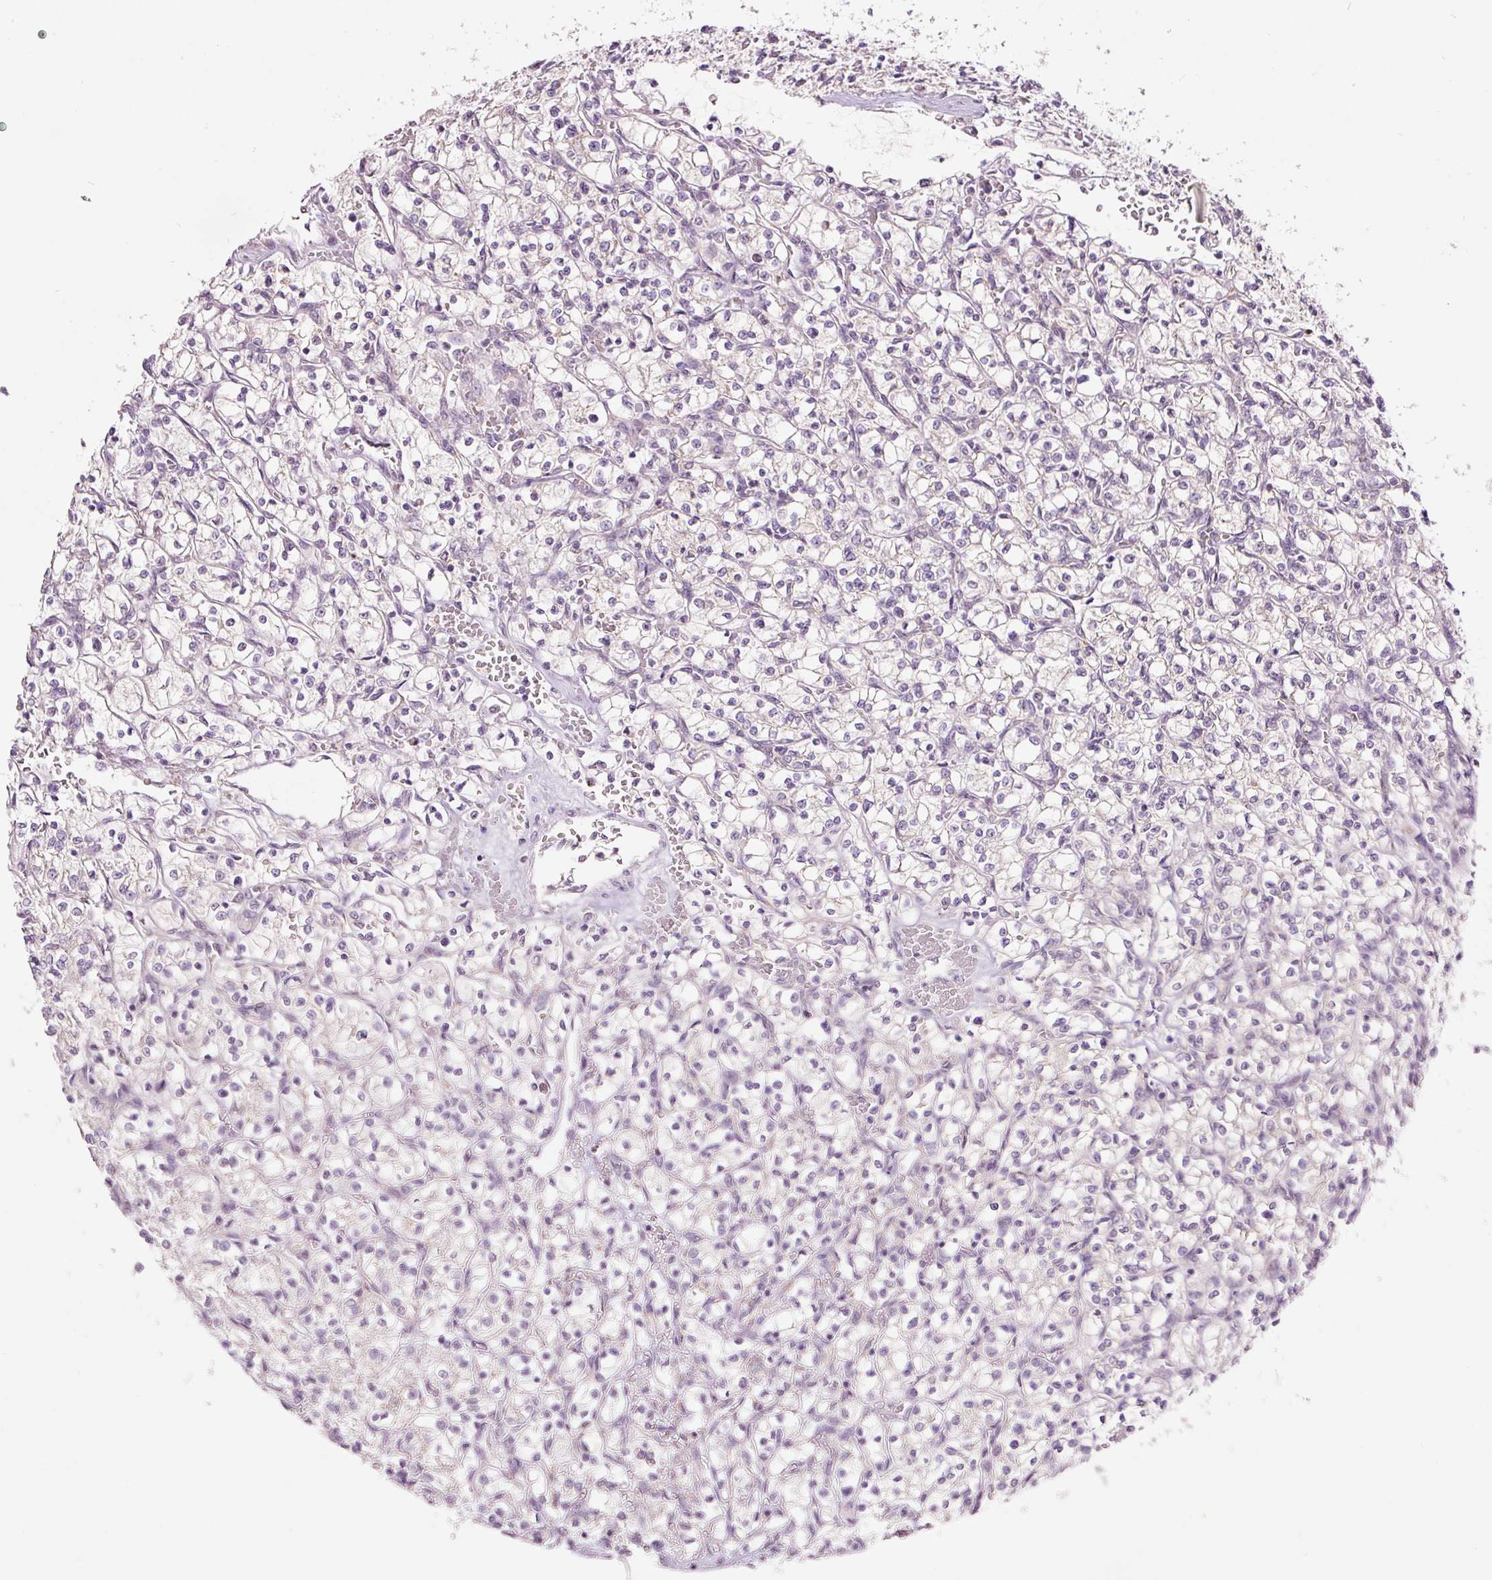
{"staining": {"intensity": "negative", "quantity": "none", "location": "none"}, "tissue": "renal cancer", "cell_type": "Tumor cells", "image_type": "cancer", "snomed": [{"axis": "morphology", "description": "Adenocarcinoma, NOS"}, {"axis": "topography", "description": "Kidney"}], "caption": "Renal adenocarcinoma was stained to show a protein in brown. There is no significant staining in tumor cells.", "gene": "RSPO2", "patient": {"sex": "female", "age": 64}}